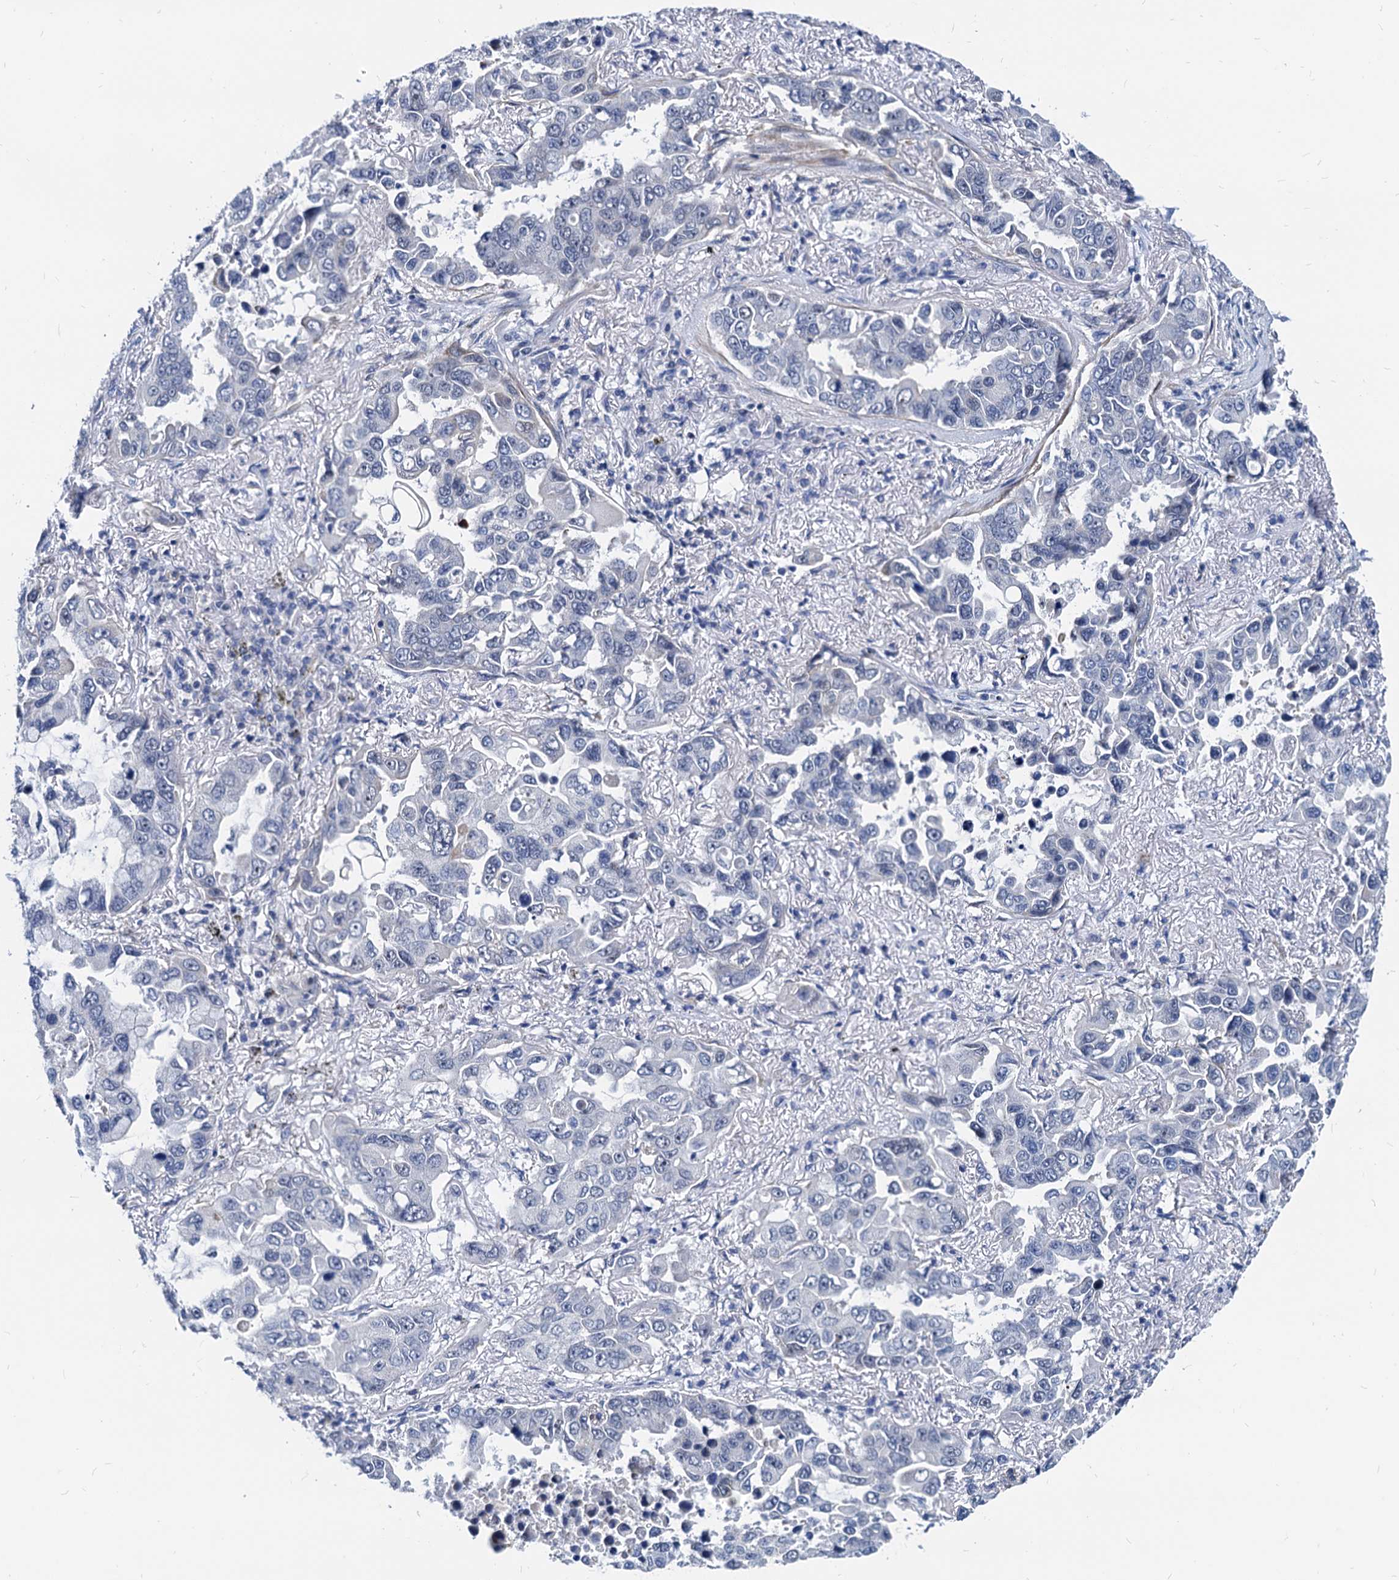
{"staining": {"intensity": "negative", "quantity": "none", "location": "none"}, "tissue": "lung cancer", "cell_type": "Tumor cells", "image_type": "cancer", "snomed": [{"axis": "morphology", "description": "Adenocarcinoma, NOS"}, {"axis": "topography", "description": "Lung"}], "caption": "DAB immunohistochemical staining of adenocarcinoma (lung) reveals no significant staining in tumor cells. (DAB immunohistochemistry, high magnification).", "gene": "HSF2", "patient": {"sex": "male", "age": 64}}